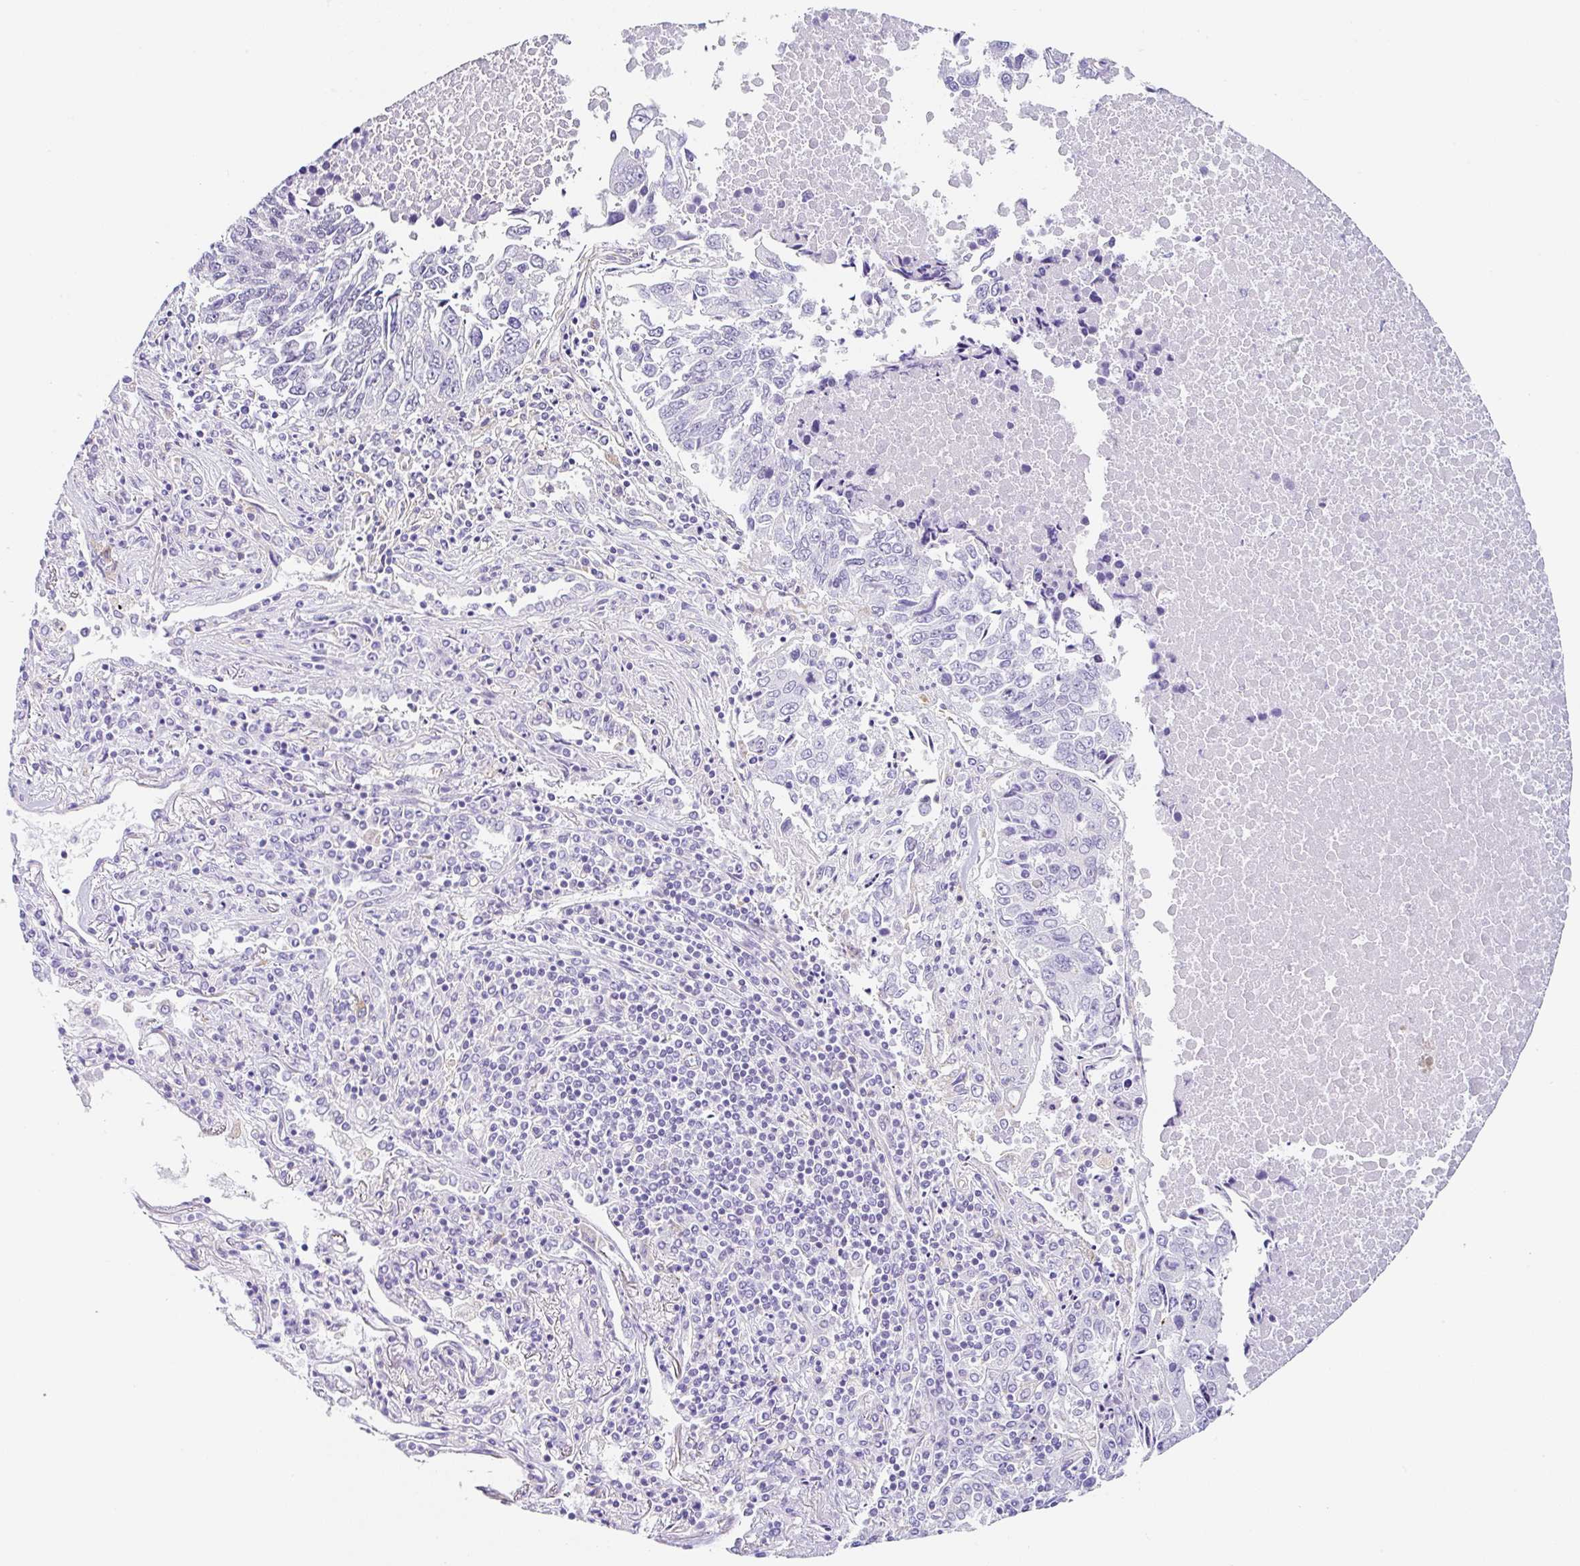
{"staining": {"intensity": "negative", "quantity": "none", "location": "none"}, "tissue": "lung cancer", "cell_type": "Tumor cells", "image_type": "cancer", "snomed": [{"axis": "morphology", "description": "Squamous cell carcinoma, NOS"}, {"axis": "topography", "description": "Lung"}], "caption": "Human lung cancer (squamous cell carcinoma) stained for a protein using immunohistochemistry displays no expression in tumor cells.", "gene": "DKK4", "patient": {"sex": "female", "age": 66}}